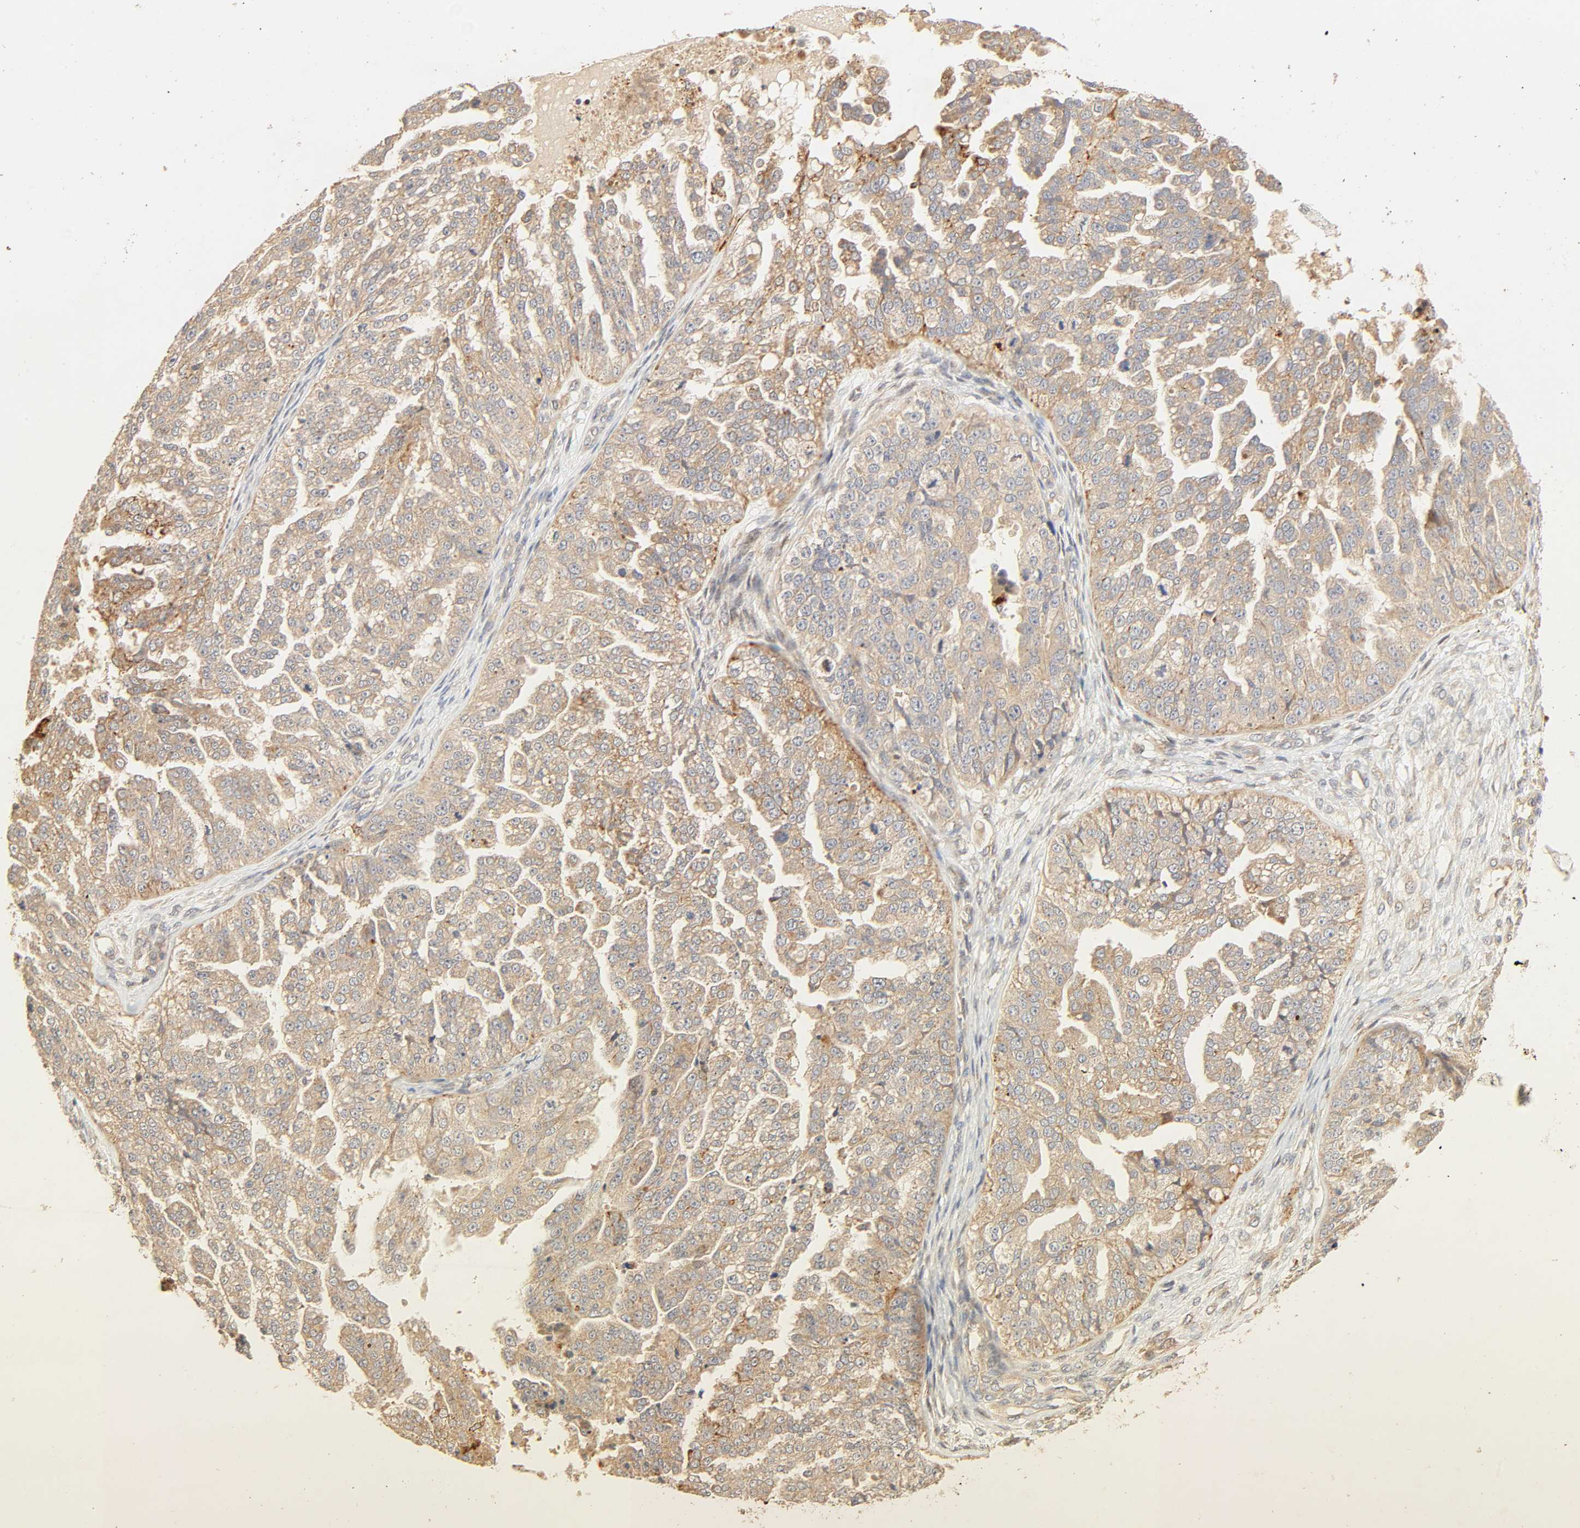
{"staining": {"intensity": "moderate", "quantity": ">75%", "location": "cytoplasmic/membranous"}, "tissue": "ovarian cancer", "cell_type": "Tumor cells", "image_type": "cancer", "snomed": [{"axis": "morphology", "description": "Cystadenocarcinoma, serous, NOS"}, {"axis": "topography", "description": "Ovary"}], "caption": "This image exhibits ovarian cancer (serous cystadenocarcinoma) stained with immunohistochemistry to label a protein in brown. The cytoplasmic/membranous of tumor cells show moderate positivity for the protein. Nuclei are counter-stained blue.", "gene": "MAPK6", "patient": {"sex": "female", "age": 58}}